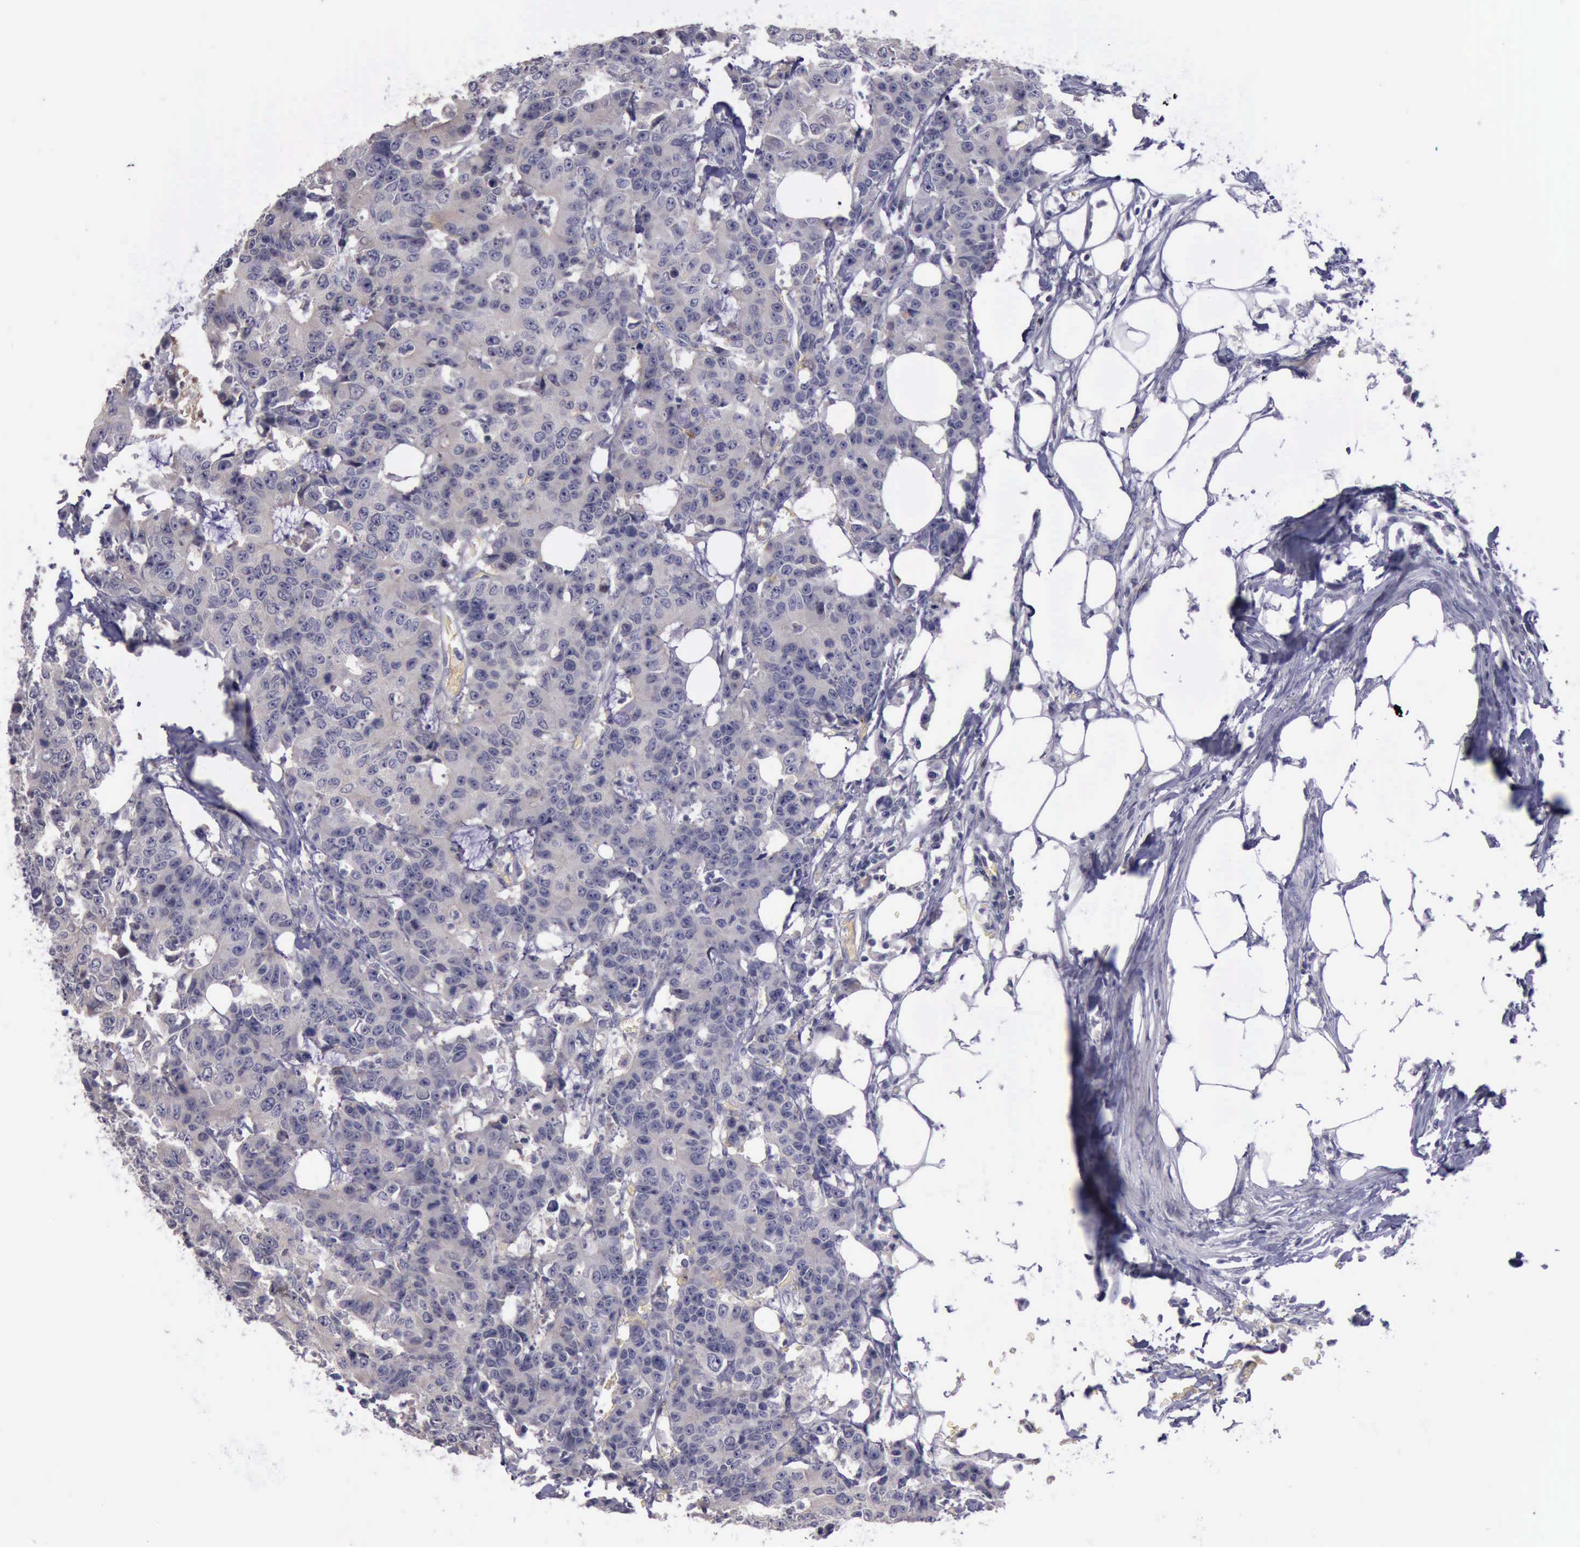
{"staining": {"intensity": "negative", "quantity": "none", "location": "none"}, "tissue": "colorectal cancer", "cell_type": "Tumor cells", "image_type": "cancer", "snomed": [{"axis": "morphology", "description": "Adenocarcinoma, NOS"}, {"axis": "topography", "description": "Colon"}], "caption": "Colorectal cancer was stained to show a protein in brown. There is no significant staining in tumor cells.", "gene": "CEP128", "patient": {"sex": "female", "age": 86}}